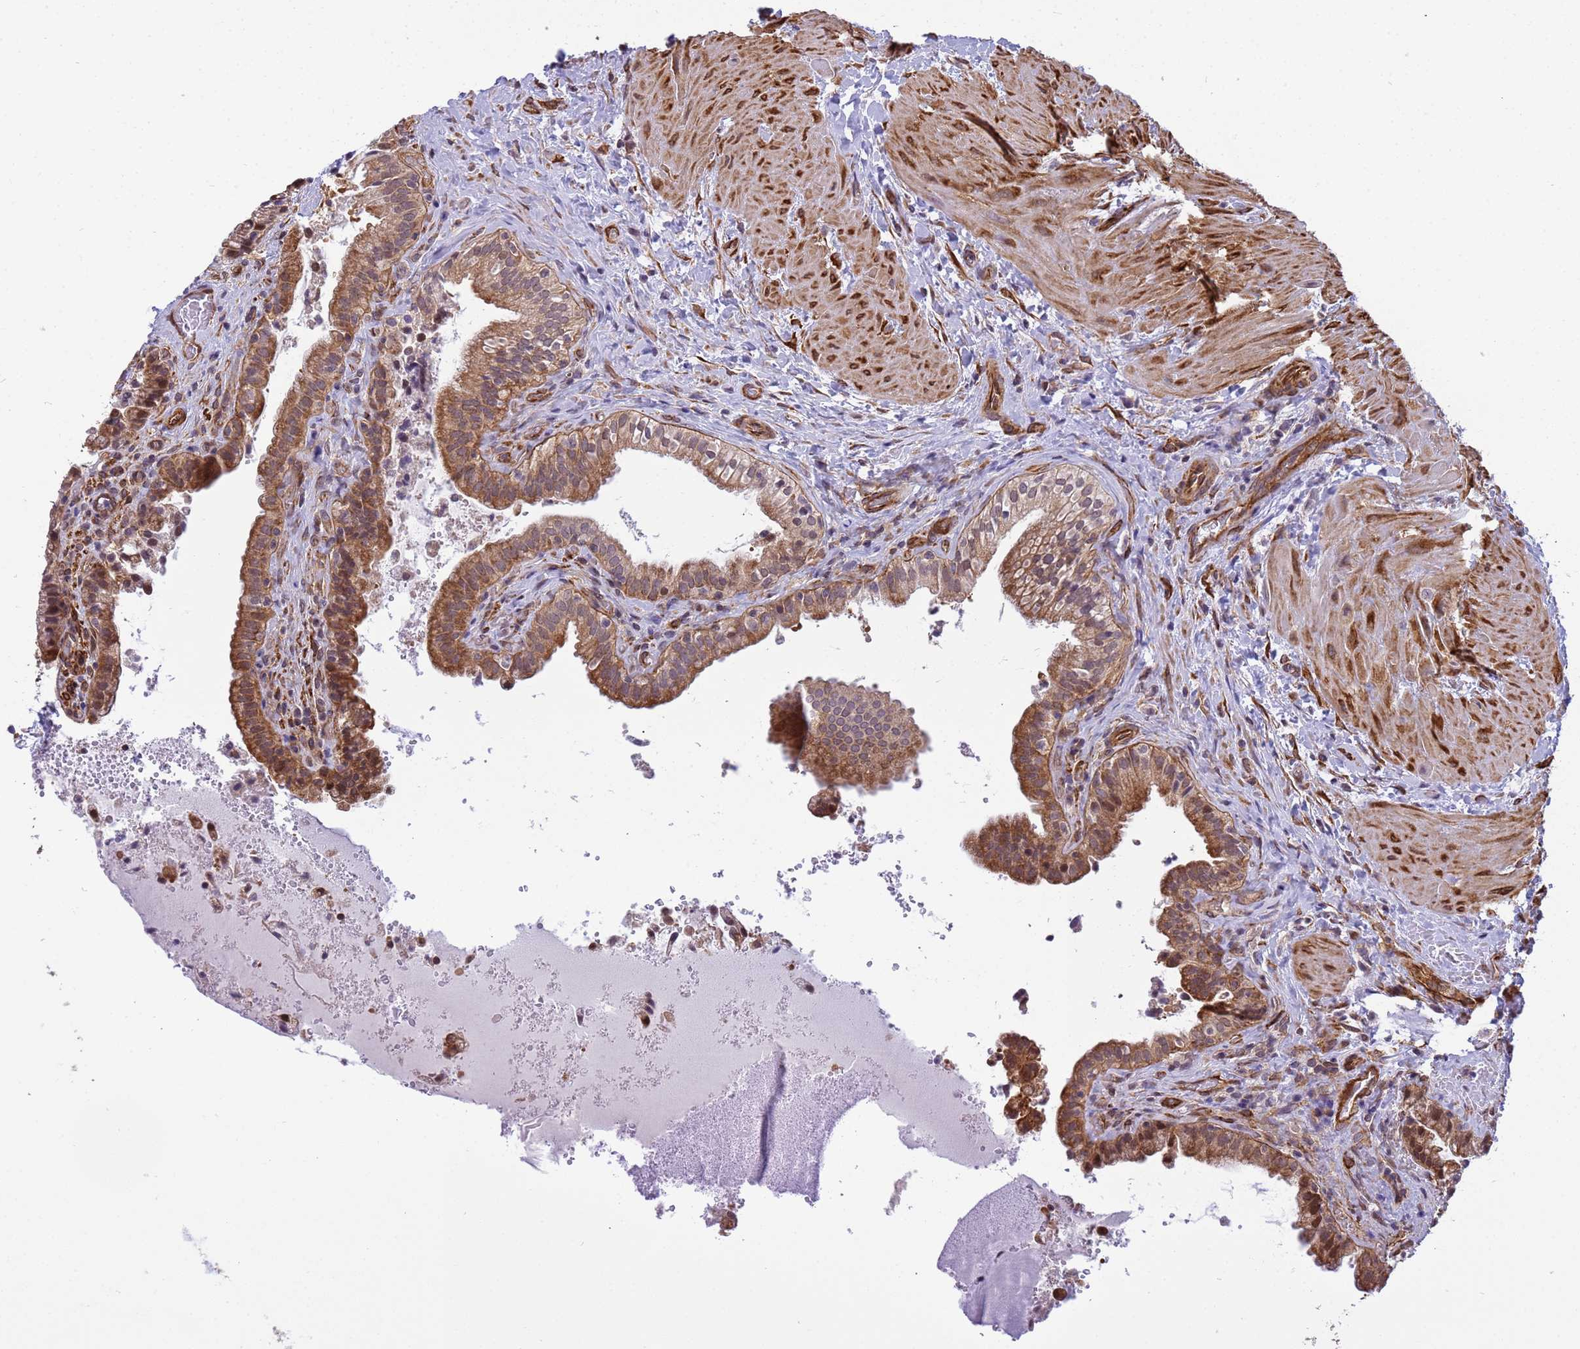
{"staining": {"intensity": "moderate", "quantity": ">75%", "location": "cytoplasmic/membranous"}, "tissue": "gallbladder", "cell_type": "Glandular cells", "image_type": "normal", "snomed": [{"axis": "morphology", "description": "Normal tissue, NOS"}, {"axis": "topography", "description": "Gallbladder"}], "caption": "Immunohistochemical staining of unremarkable human gallbladder shows moderate cytoplasmic/membranous protein staining in about >75% of glandular cells.", "gene": "ITGB4", "patient": {"sex": "male", "age": 24}}